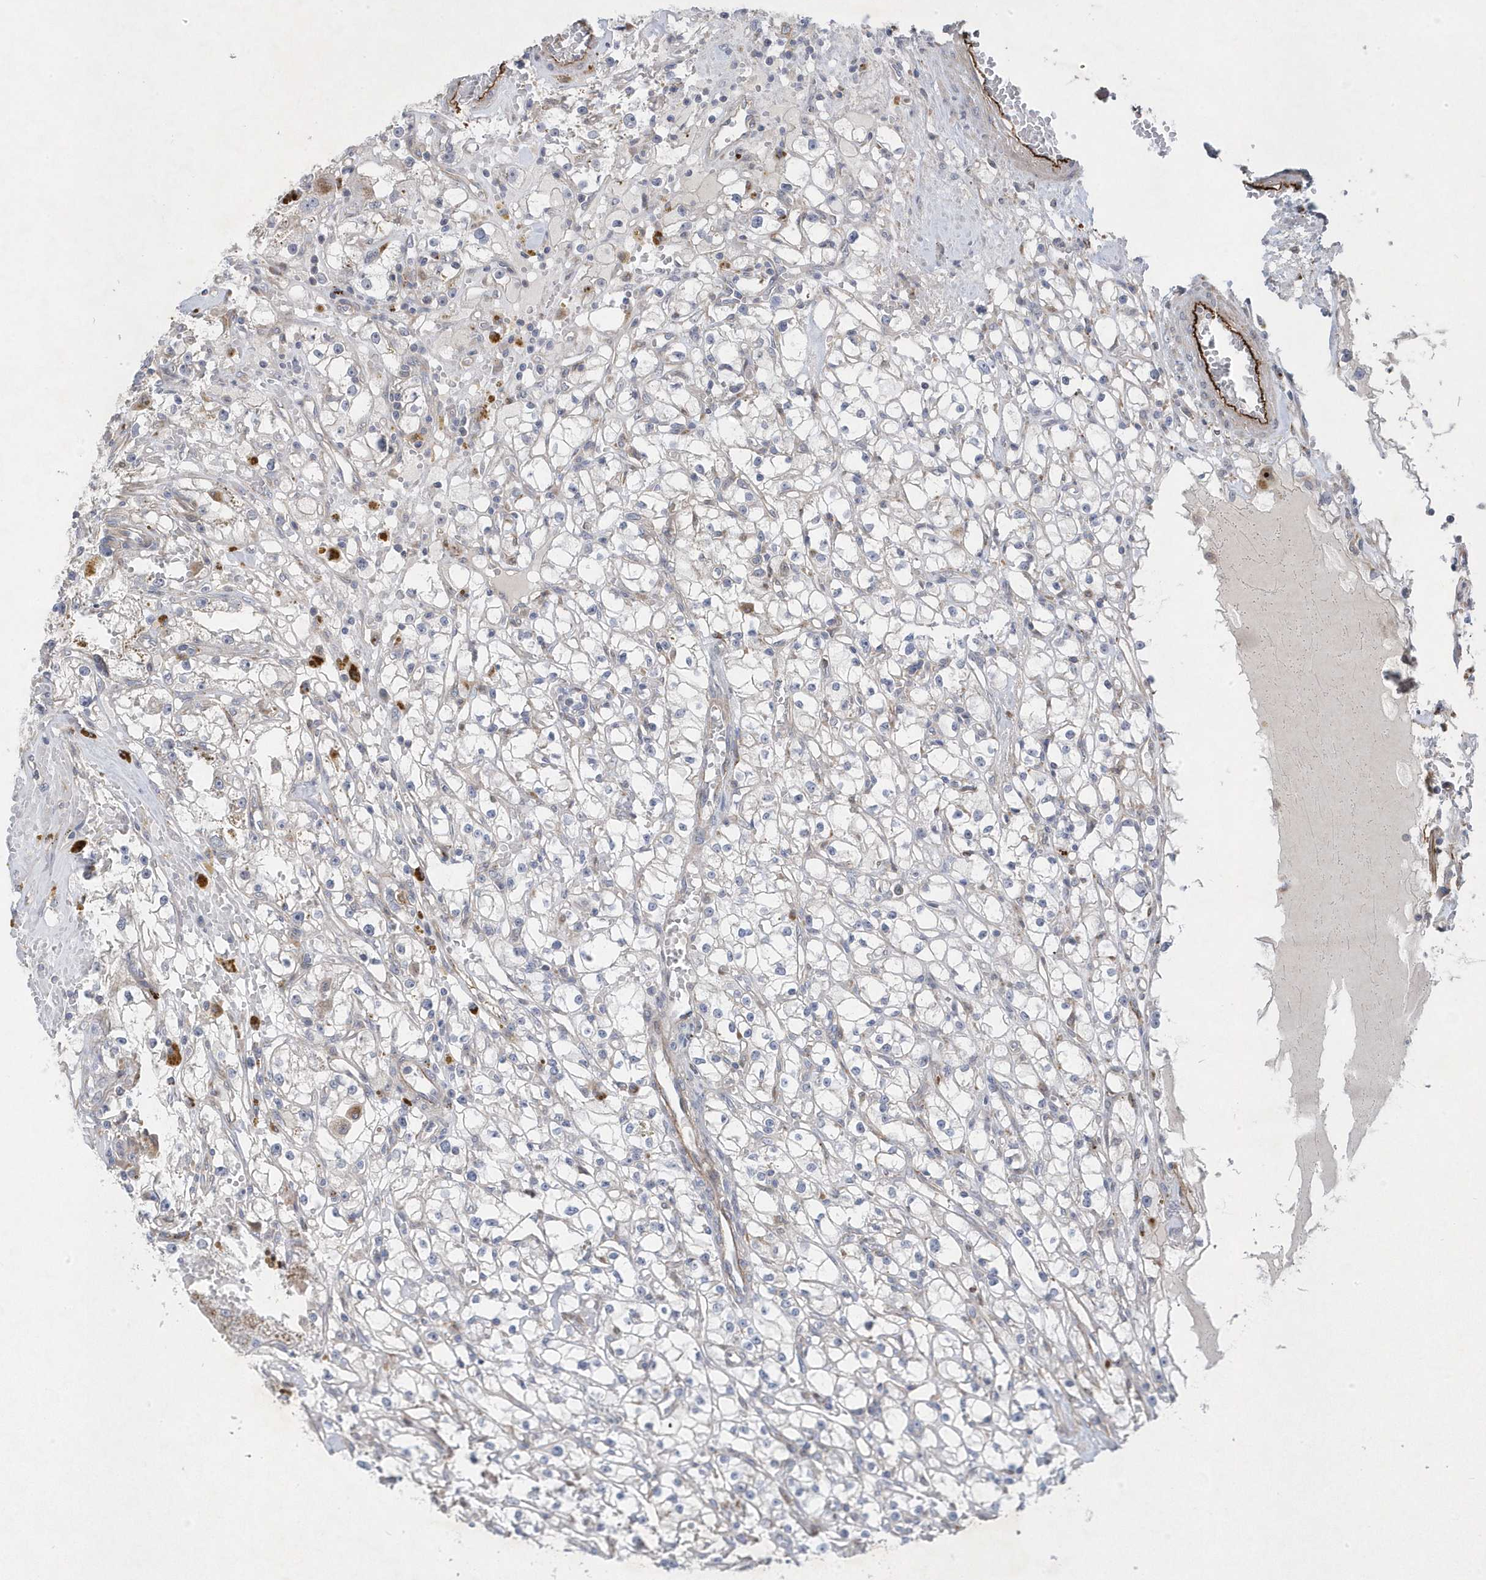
{"staining": {"intensity": "negative", "quantity": "none", "location": "none"}, "tissue": "renal cancer", "cell_type": "Tumor cells", "image_type": "cancer", "snomed": [{"axis": "morphology", "description": "Adenocarcinoma, NOS"}, {"axis": "topography", "description": "Kidney"}], "caption": "This histopathology image is of renal cancer (adenocarcinoma) stained with immunohistochemistry (IHC) to label a protein in brown with the nuclei are counter-stained blue. There is no expression in tumor cells. (Brightfield microscopy of DAB (3,3'-diaminobenzidine) immunohistochemistry (IHC) at high magnification).", "gene": "ANAPC1", "patient": {"sex": "male", "age": 56}}